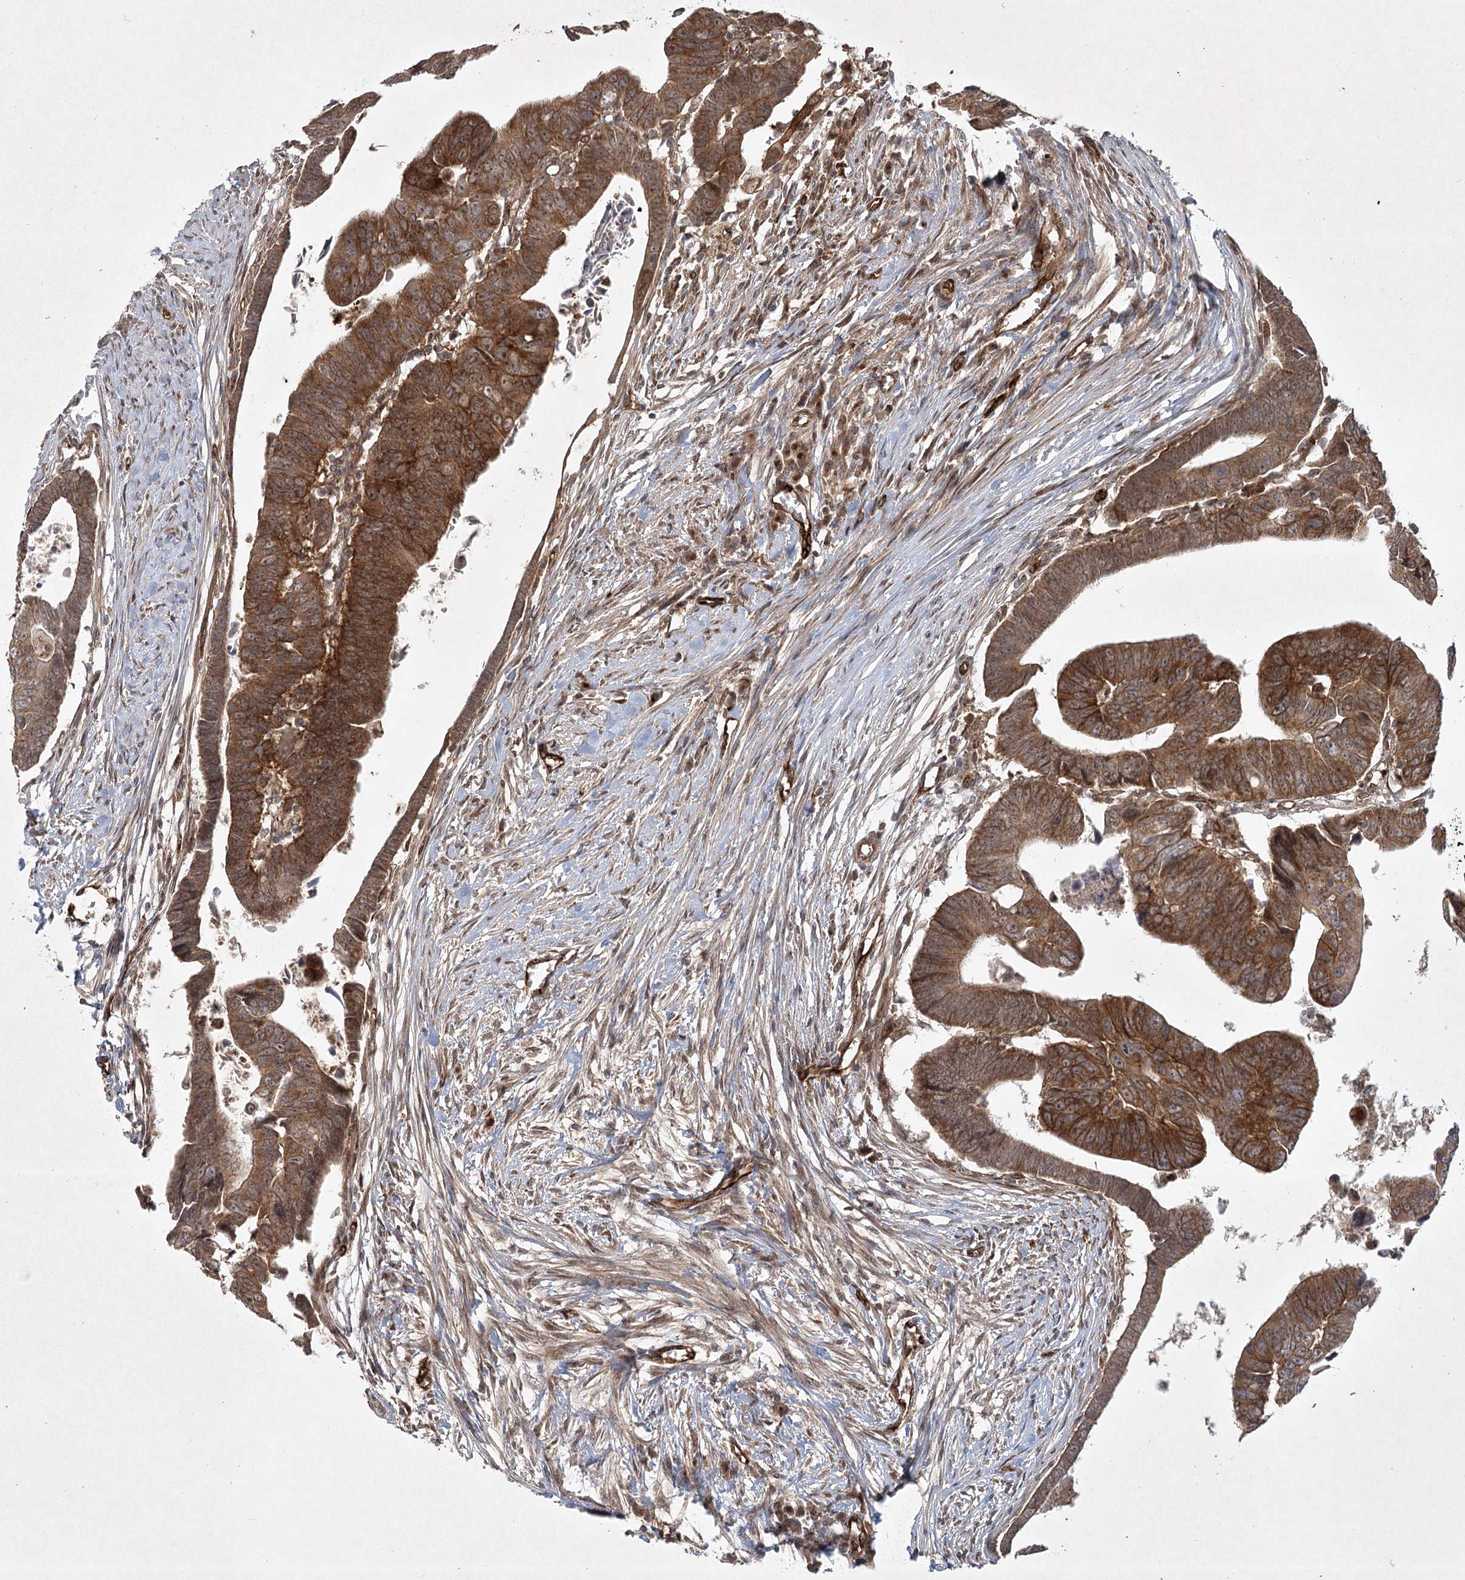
{"staining": {"intensity": "moderate", "quantity": ">75%", "location": "cytoplasmic/membranous"}, "tissue": "colorectal cancer", "cell_type": "Tumor cells", "image_type": "cancer", "snomed": [{"axis": "morphology", "description": "Adenocarcinoma, NOS"}, {"axis": "topography", "description": "Rectum"}], "caption": "Approximately >75% of tumor cells in colorectal cancer (adenocarcinoma) exhibit moderate cytoplasmic/membranous protein staining as visualized by brown immunohistochemical staining.", "gene": "ARHGAP31", "patient": {"sex": "female", "age": 65}}